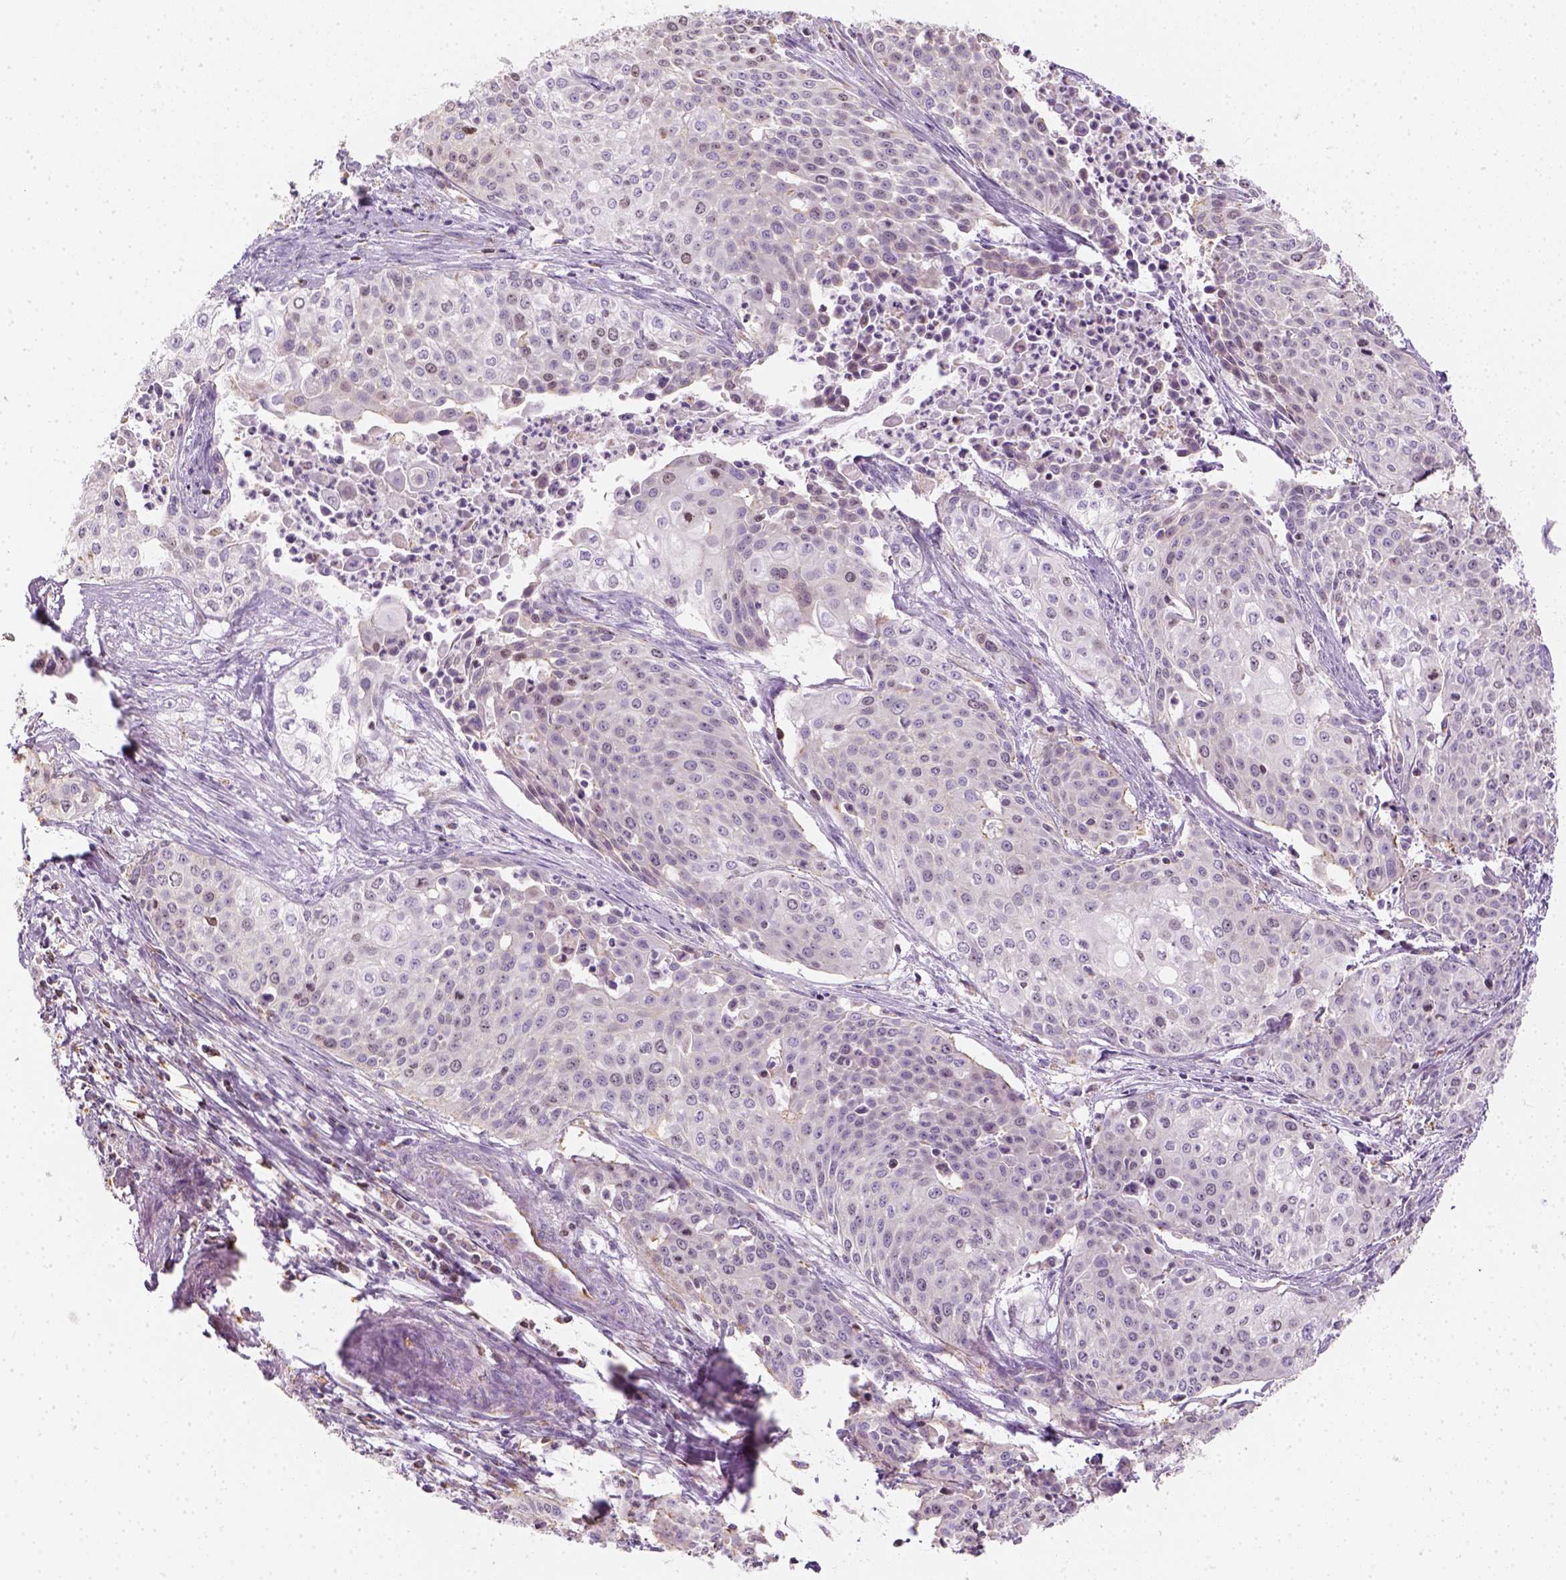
{"staining": {"intensity": "weak", "quantity": "<25%", "location": "nuclear"}, "tissue": "cervical cancer", "cell_type": "Tumor cells", "image_type": "cancer", "snomed": [{"axis": "morphology", "description": "Squamous cell carcinoma, NOS"}, {"axis": "topography", "description": "Cervix"}], "caption": "IHC micrograph of human cervical cancer stained for a protein (brown), which demonstrates no staining in tumor cells. Nuclei are stained in blue.", "gene": "LCA5", "patient": {"sex": "female", "age": 39}}